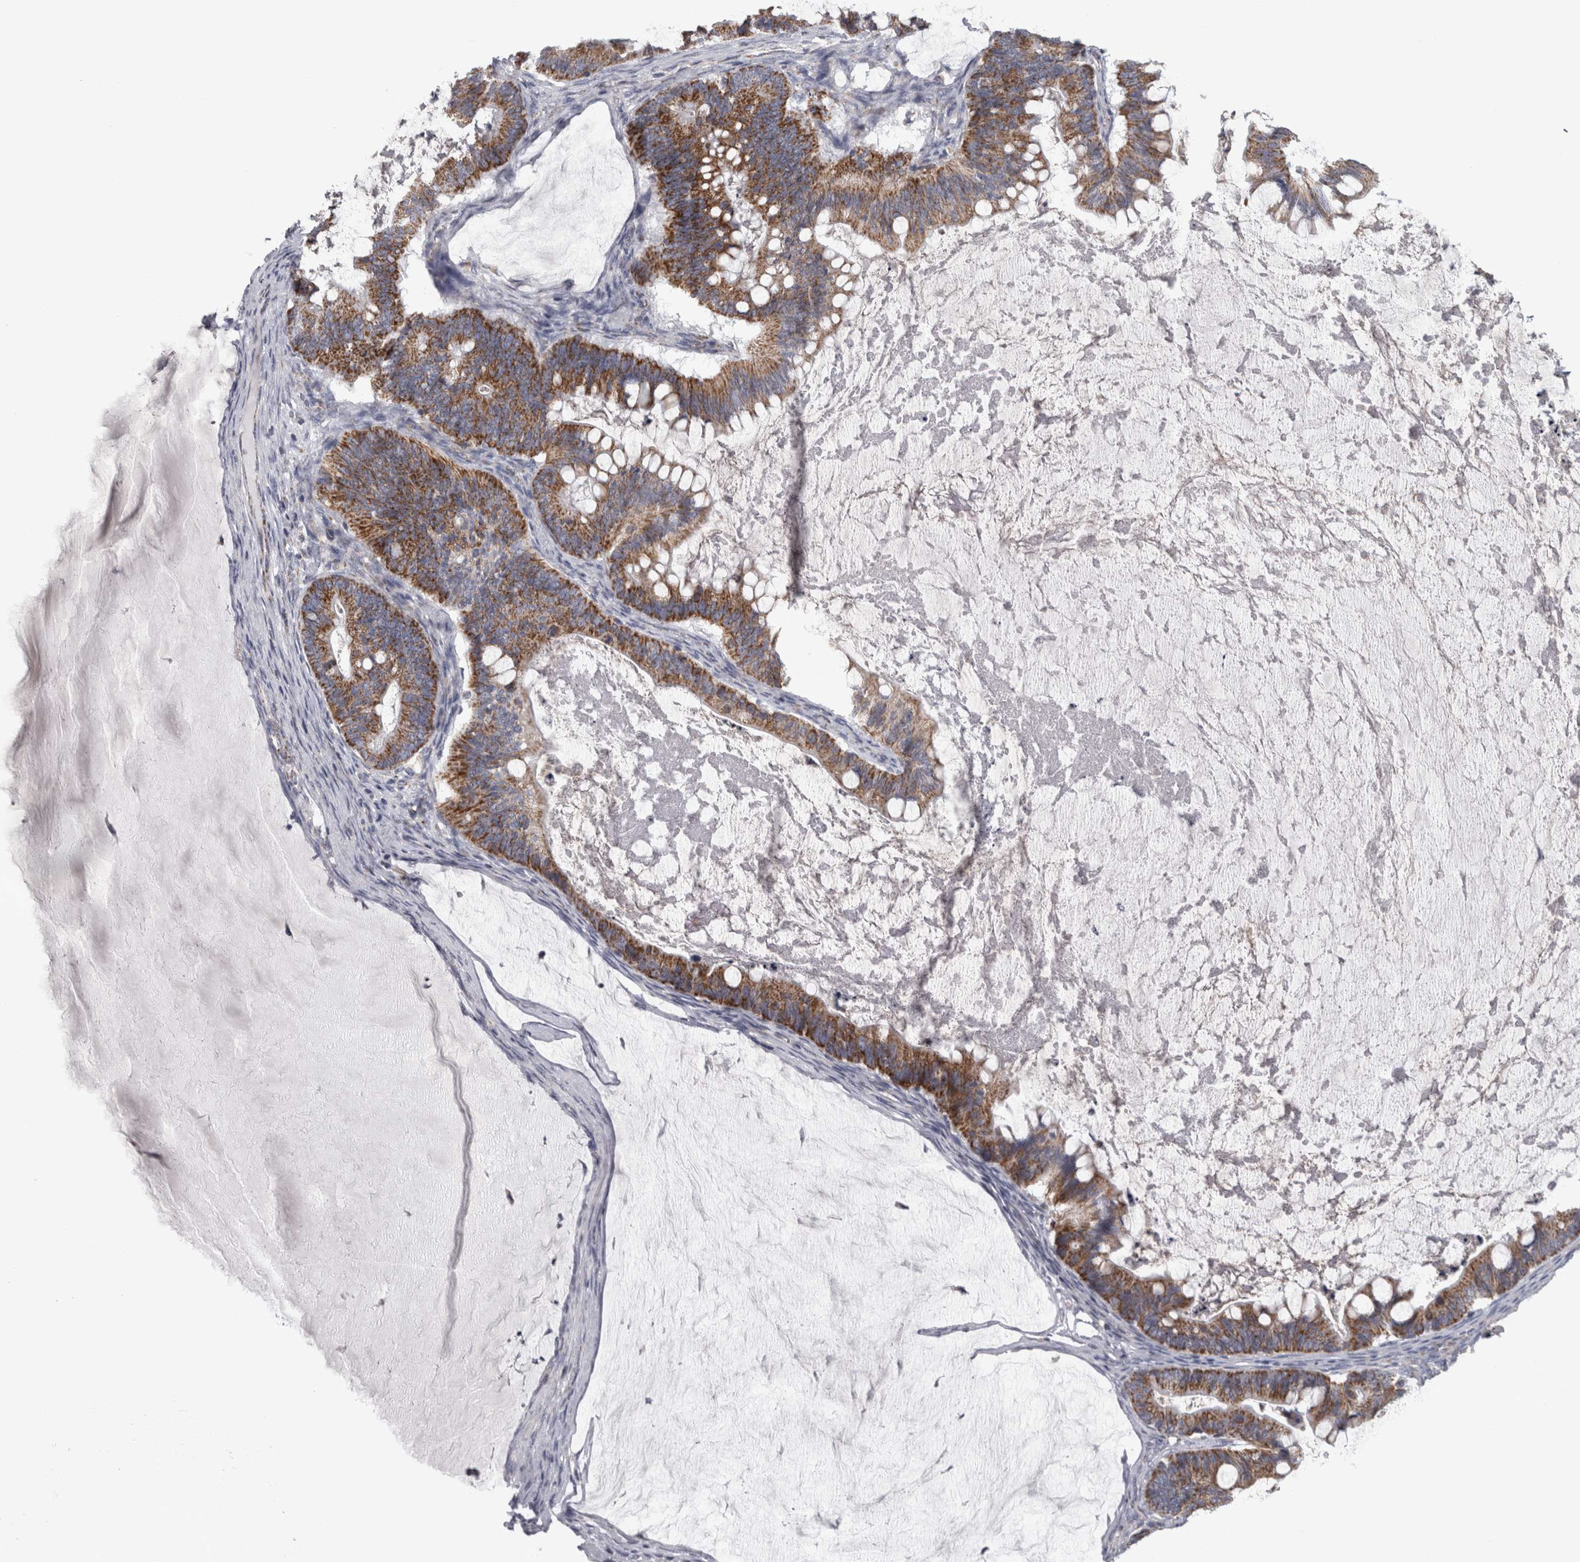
{"staining": {"intensity": "moderate", "quantity": ">75%", "location": "cytoplasmic/membranous"}, "tissue": "ovarian cancer", "cell_type": "Tumor cells", "image_type": "cancer", "snomed": [{"axis": "morphology", "description": "Cystadenocarcinoma, mucinous, NOS"}, {"axis": "topography", "description": "Ovary"}], "caption": "Mucinous cystadenocarcinoma (ovarian) tissue reveals moderate cytoplasmic/membranous staining in approximately >75% of tumor cells The protein is shown in brown color, while the nuclei are stained blue.", "gene": "DBT", "patient": {"sex": "female", "age": 61}}